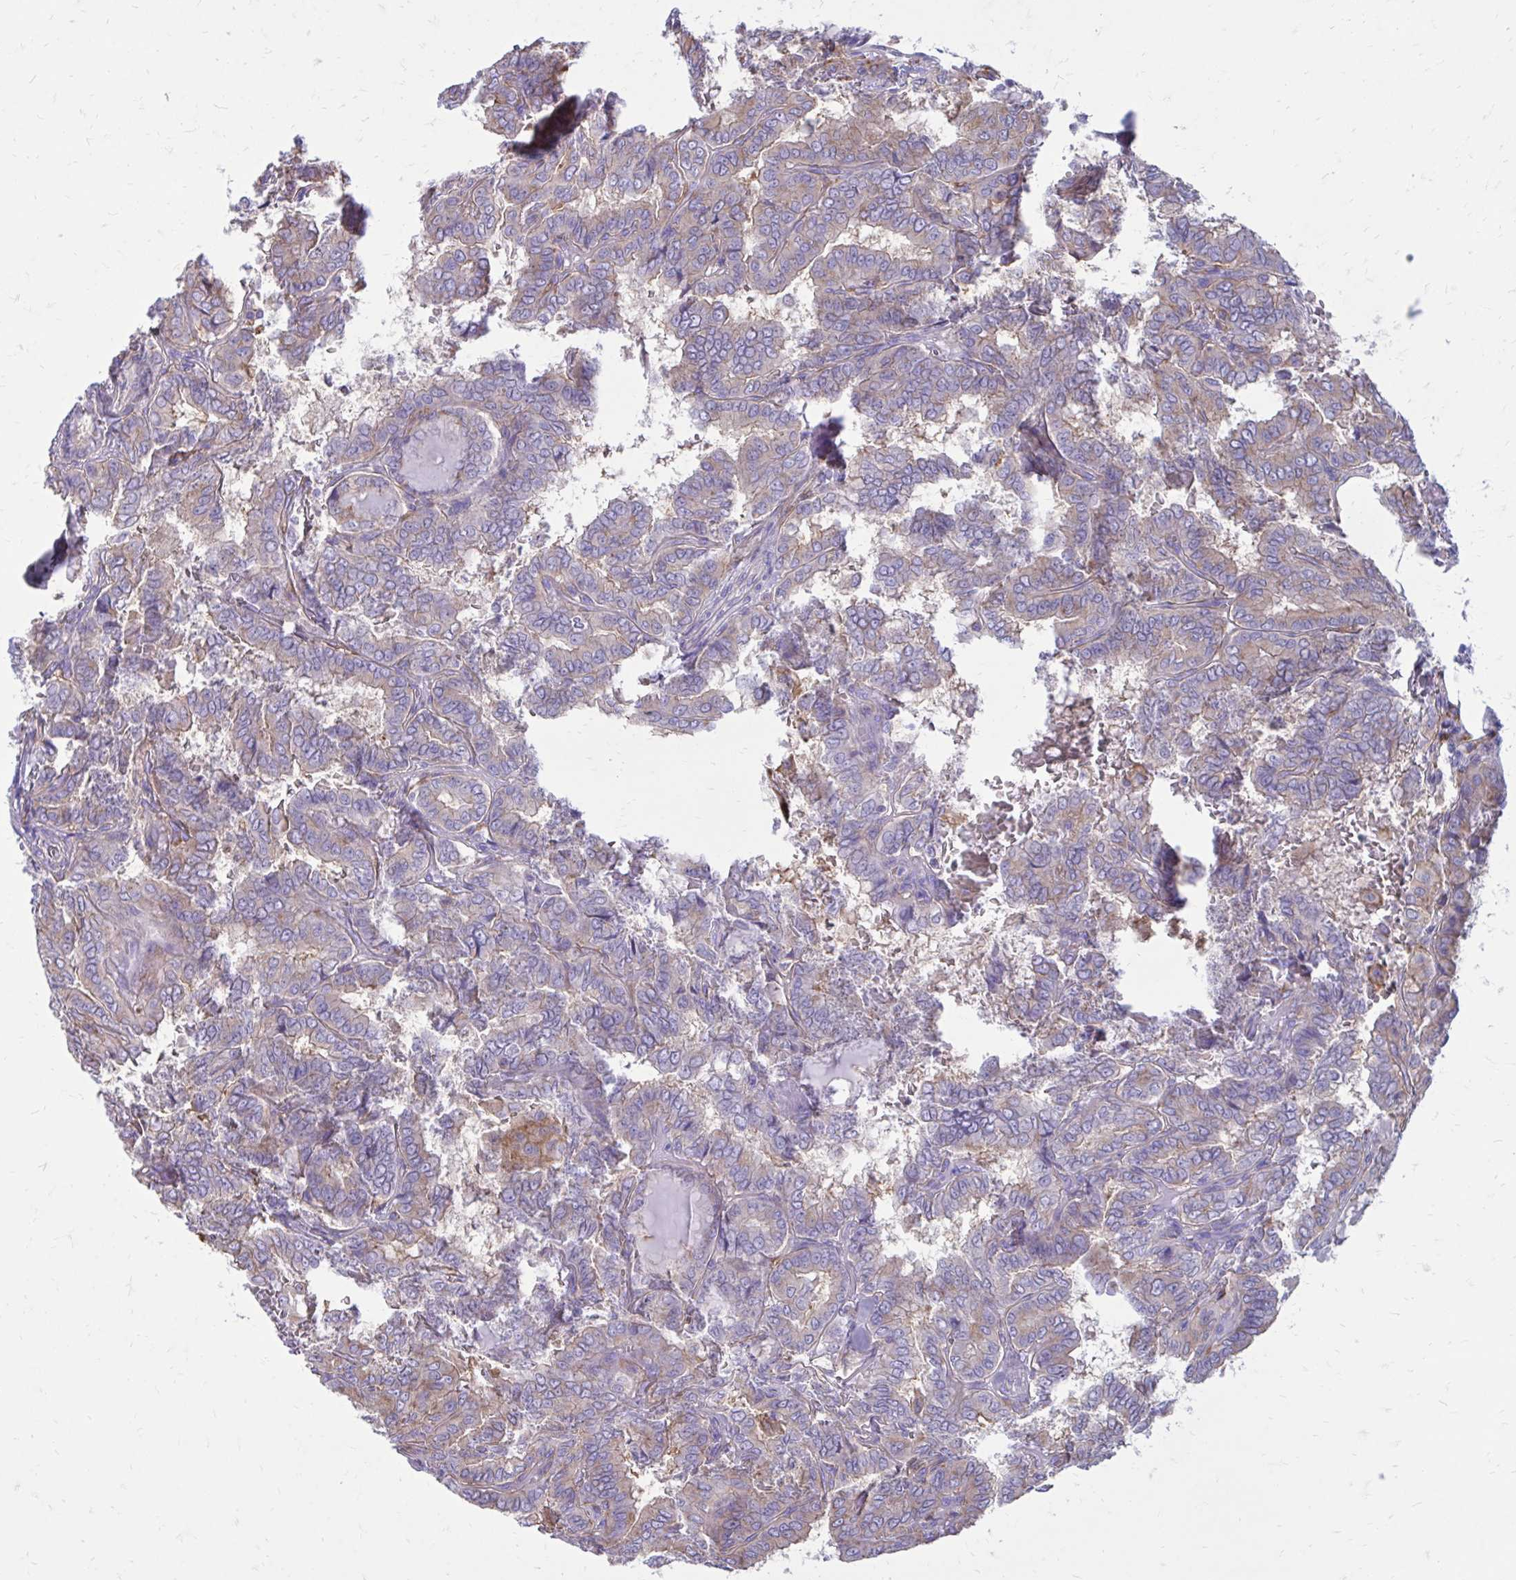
{"staining": {"intensity": "weak", "quantity": "<25%", "location": "cytoplasmic/membranous"}, "tissue": "thyroid cancer", "cell_type": "Tumor cells", "image_type": "cancer", "snomed": [{"axis": "morphology", "description": "Papillary adenocarcinoma, NOS"}, {"axis": "topography", "description": "Thyroid gland"}], "caption": "The micrograph exhibits no staining of tumor cells in papillary adenocarcinoma (thyroid).", "gene": "CLTA", "patient": {"sex": "female", "age": 46}}